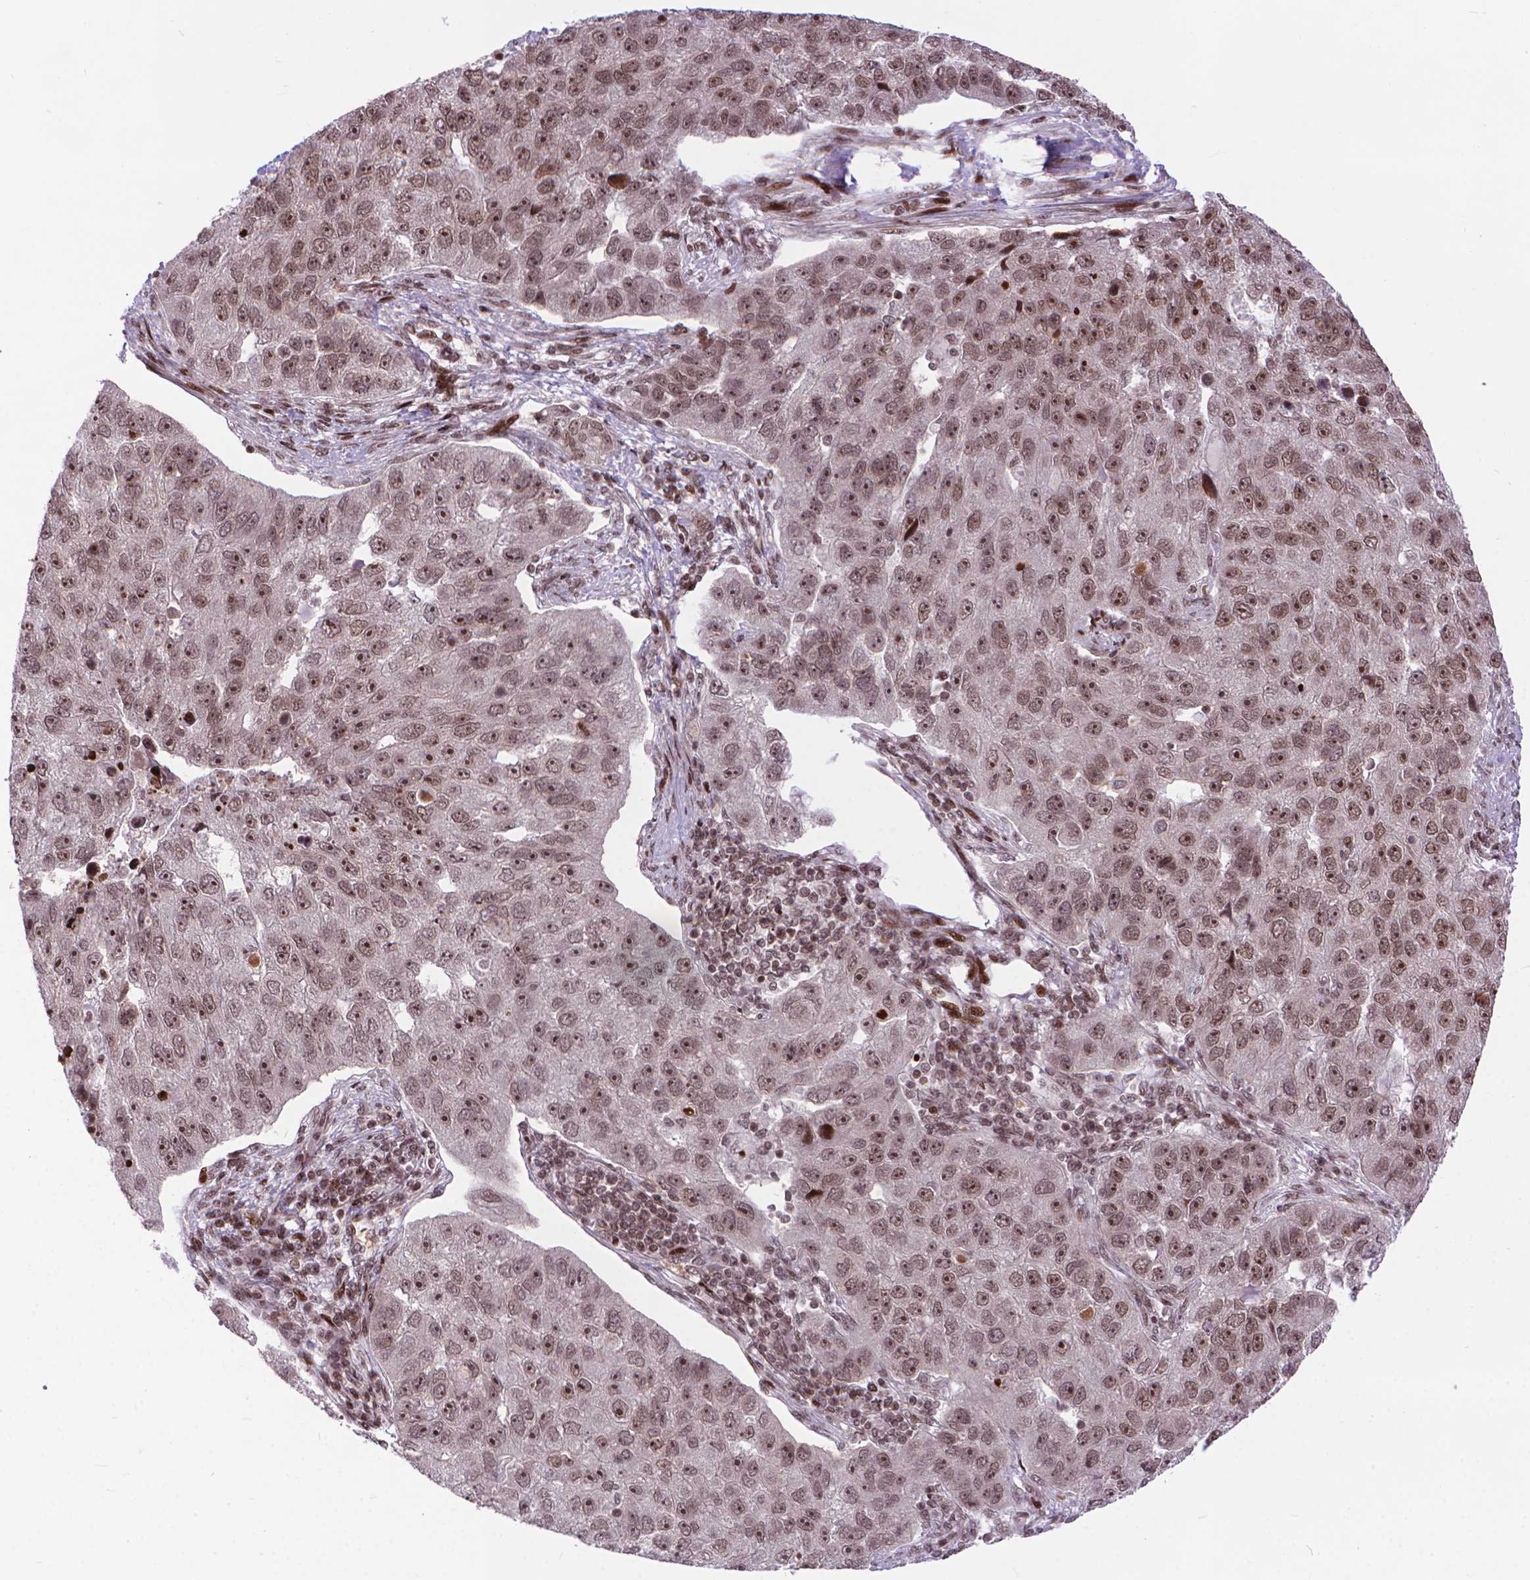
{"staining": {"intensity": "weak", "quantity": ">75%", "location": "nuclear"}, "tissue": "pancreatic cancer", "cell_type": "Tumor cells", "image_type": "cancer", "snomed": [{"axis": "morphology", "description": "Adenocarcinoma, NOS"}, {"axis": "topography", "description": "Pancreas"}], "caption": "A brown stain shows weak nuclear staining of a protein in human pancreatic cancer tumor cells.", "gene": "AMER1", "patient": {"sex": "female", "age": 61}}